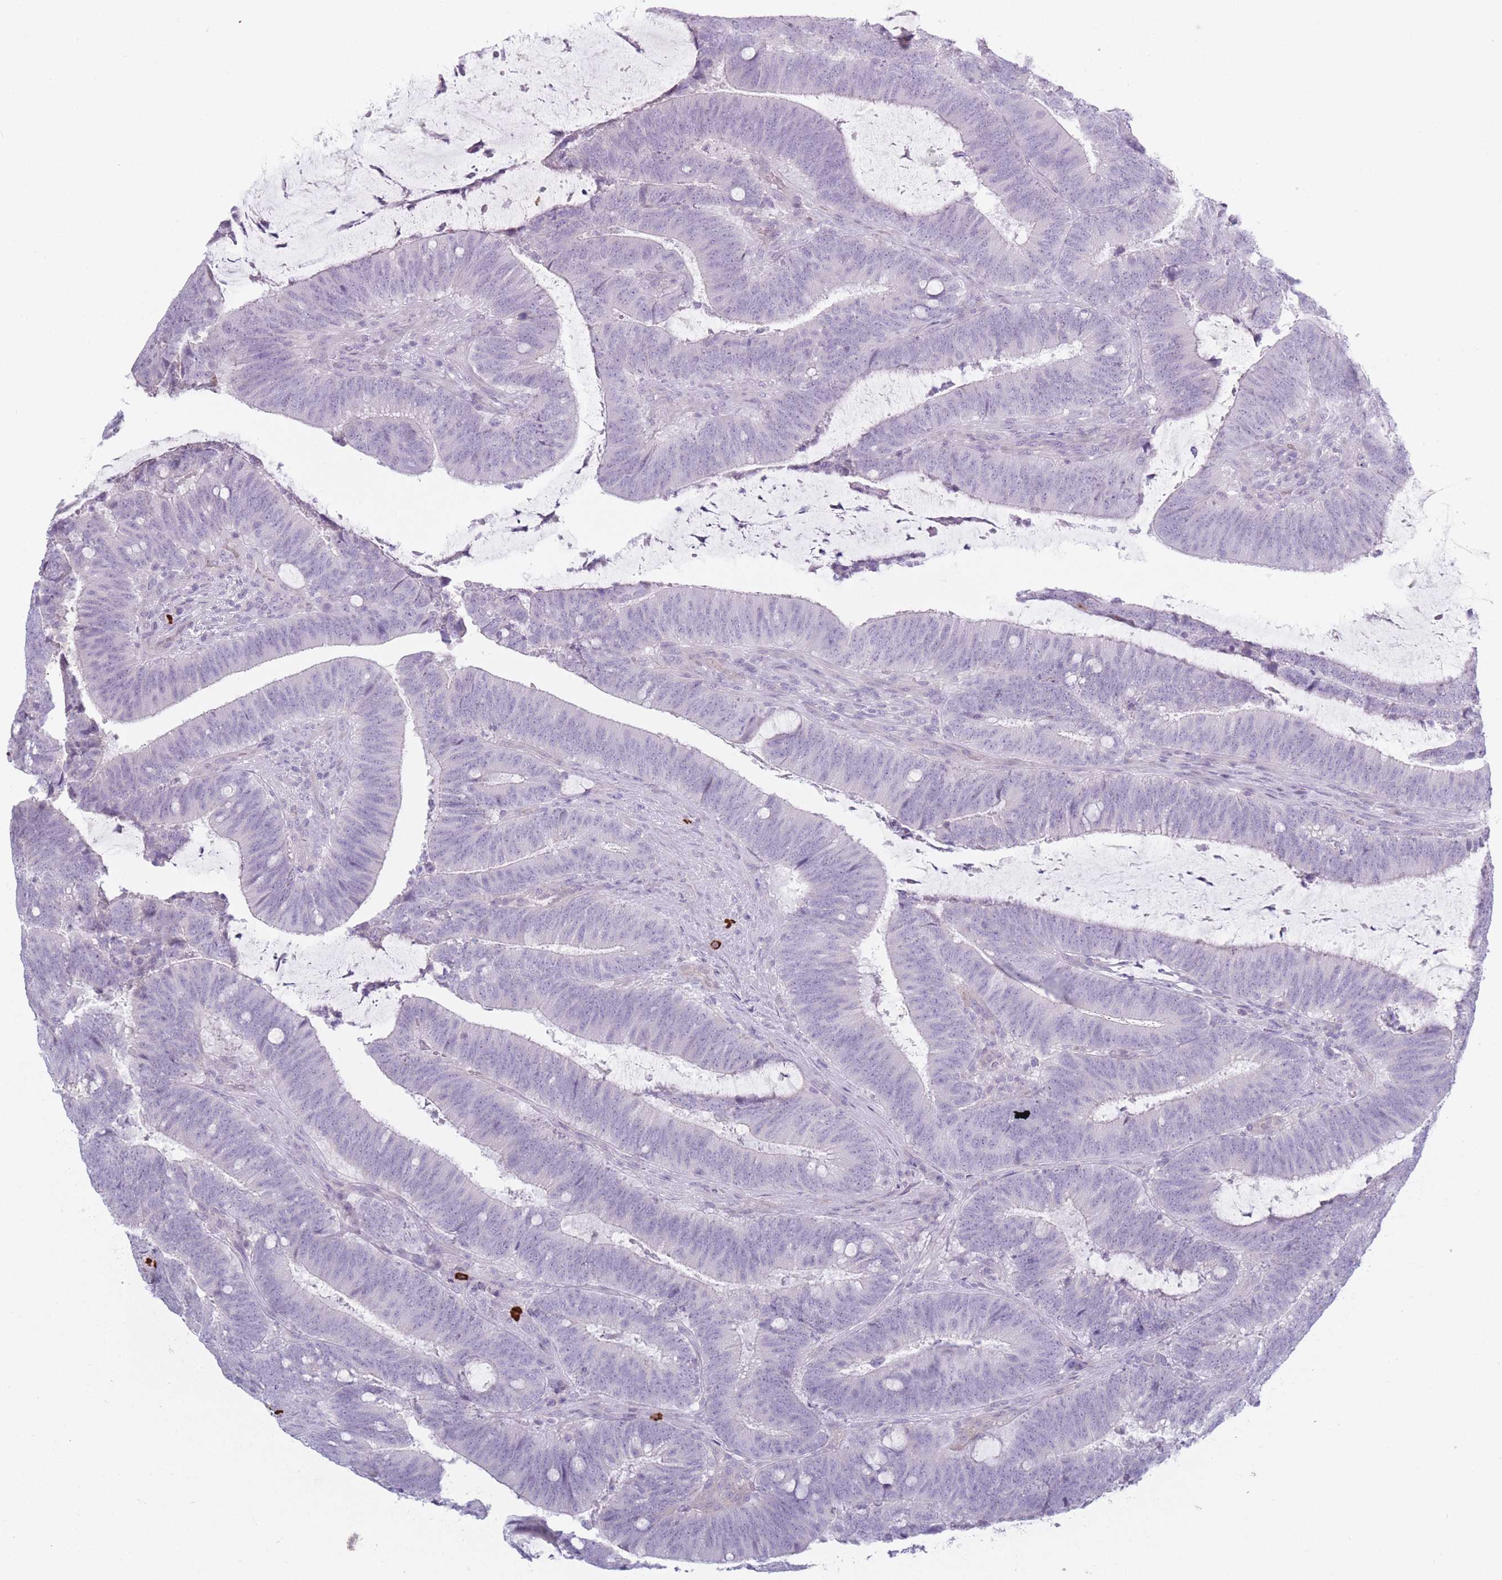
{"staining": {"intensity": "negative", "quantity": "none", "location": "none"}, "tissue": "colorectal cancer", "cell_type": "Tumor cells", "image_type": "cancer", "snomed": [{"axis": "morphology", "description": "Adenocarcinoma, NOS"}, {"axis": "topography", "description": "Colon"}], "caption": "Tumor cells are negative for brown protein staining in colorectal adenocarcinoma.", "gene": "PLEKHG2", "patient": {"sex": "female", "age": 43}}